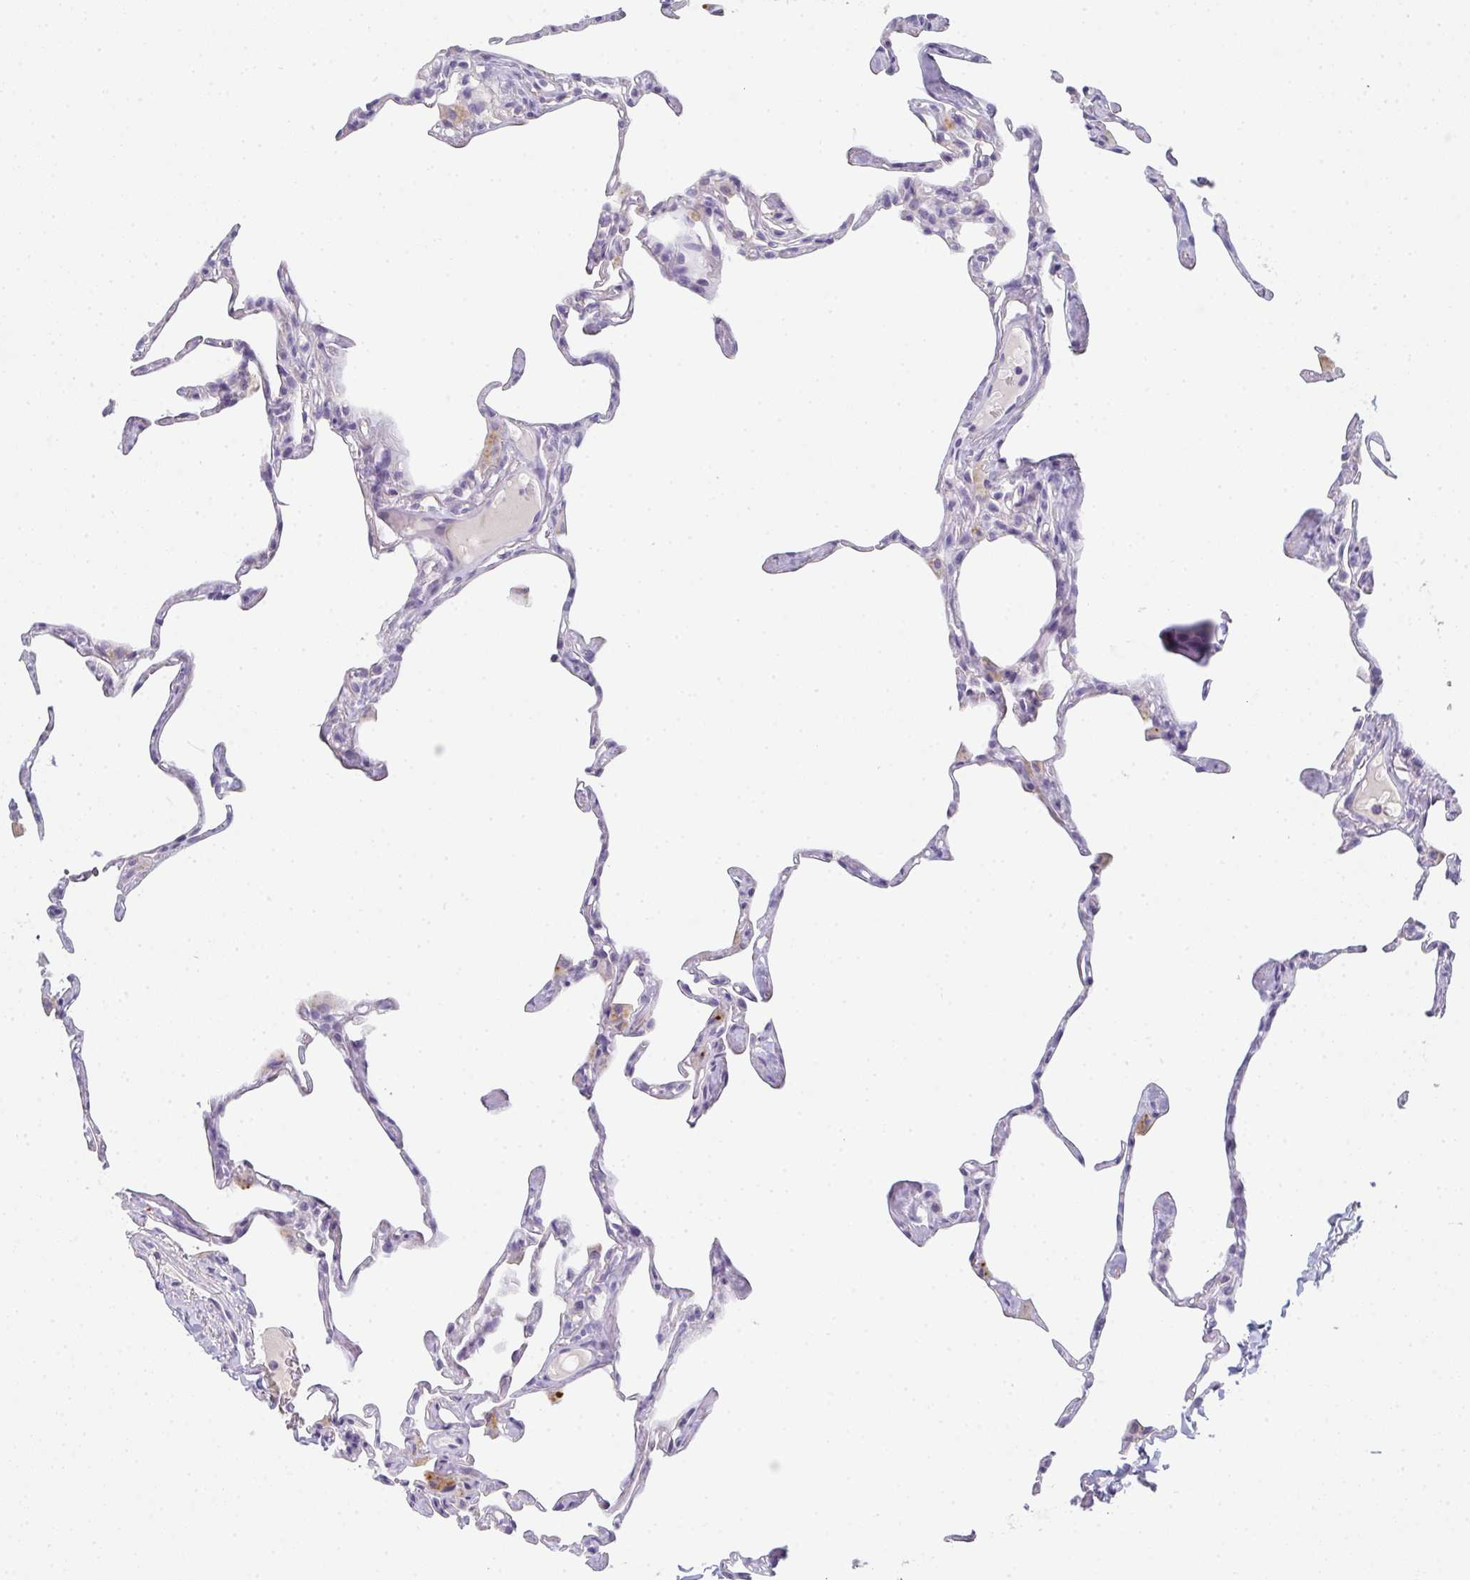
{"staining": {"intensity": "negative", "quantity": "none", "location": "none"}, "tissue": "lung", "cell_type": "Alveolar cells", "image_type": "normal", "snomed": [{"axis": "morphology", "description": "Normal tissue, NOS"}, {"axis": "topography", "description": "Lung"}], "caption": "Alveolar cells show no significant protein staining in unremarkable lung. Nuclei are stained in blue.", "gene": "C1QTNF8", "patient": {"sex": "male", "age": 65}}